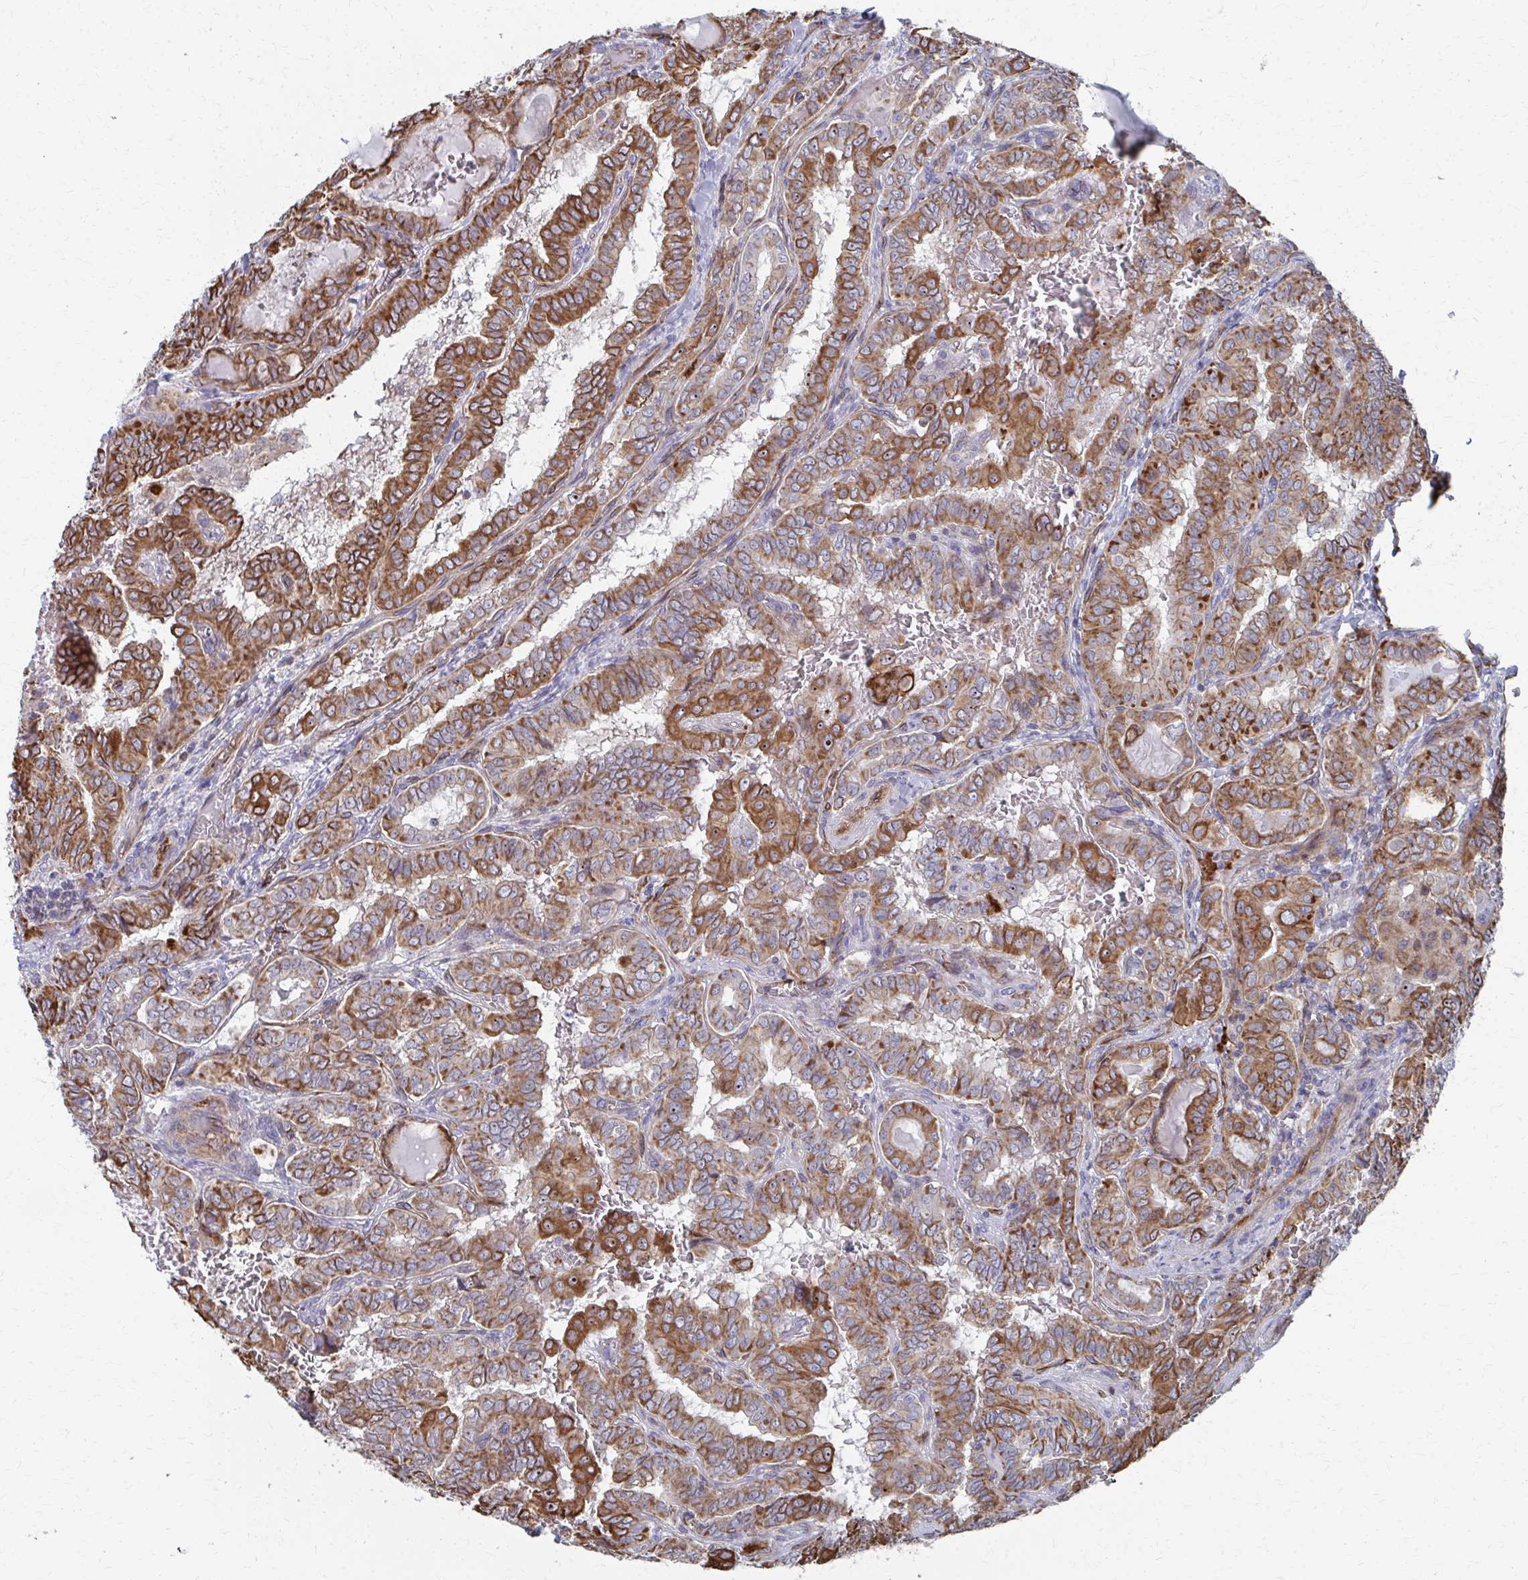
{"staining": {"intensity": "moderate", "quantity": ">75%", "location": "cytoplasmic/membranous"}, "tissue": "thyroid cancer", "cell_type": "Tumor cells", "image_type": "cancer", "snomed": [{"axis": "morphology", "description": "Papillary adenocarcinoma, NOS"}, {"axis": "topography", "description": "Thyroid gland"}], "caption": "An IHC micrograph of neoplastic tissue is shown. Protein staining in brown highlights moderate cytoplasmic/membranous positivity in thyroid cancer within tumor cells. (DAB (3,3'-diaminobenzidine) IHC with brightfield microscopy, high magnification).", "gene": "FAHD1", "patient": {"sex": "female", "age": 46}}